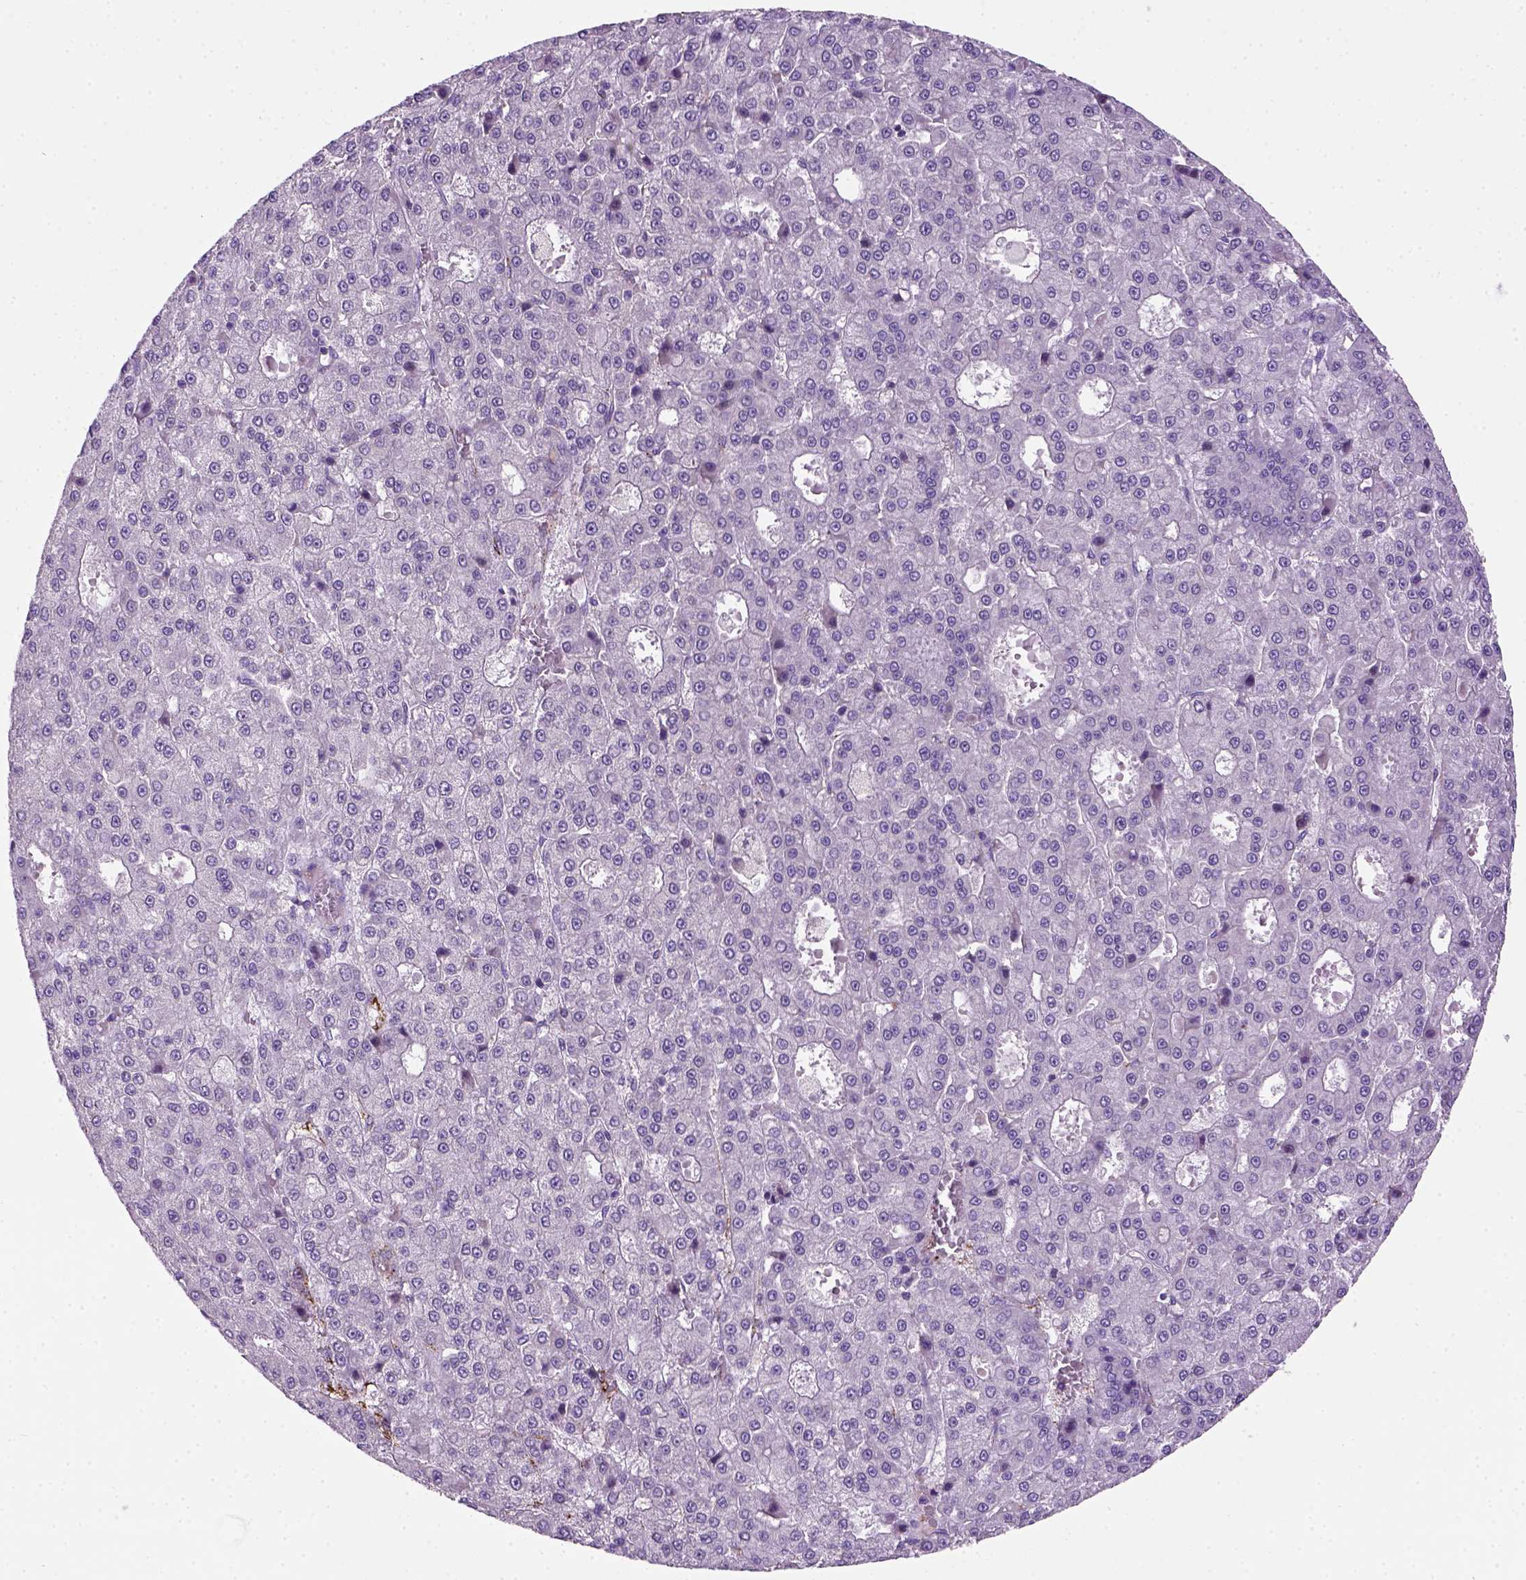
{"staining": {"intensity": "negative", "quantity": "none", "location": "none"}, "tissue": "liver cancer", "cell_type": "Tumor cells", "image_type": "cancer", "snomed": [{"axis": "morphology", "description": "Carcinoma, Hepatocellular, NOS"}, {"axis": "topography", "description": "Liver"}], "caption": "Immunohistochemical staining of human hepatocellular carcinoma (liver) demonstrates no significant expression in tumor cells.", "gene": "VWF", "patient": {"sex": "male", "age": 70}}